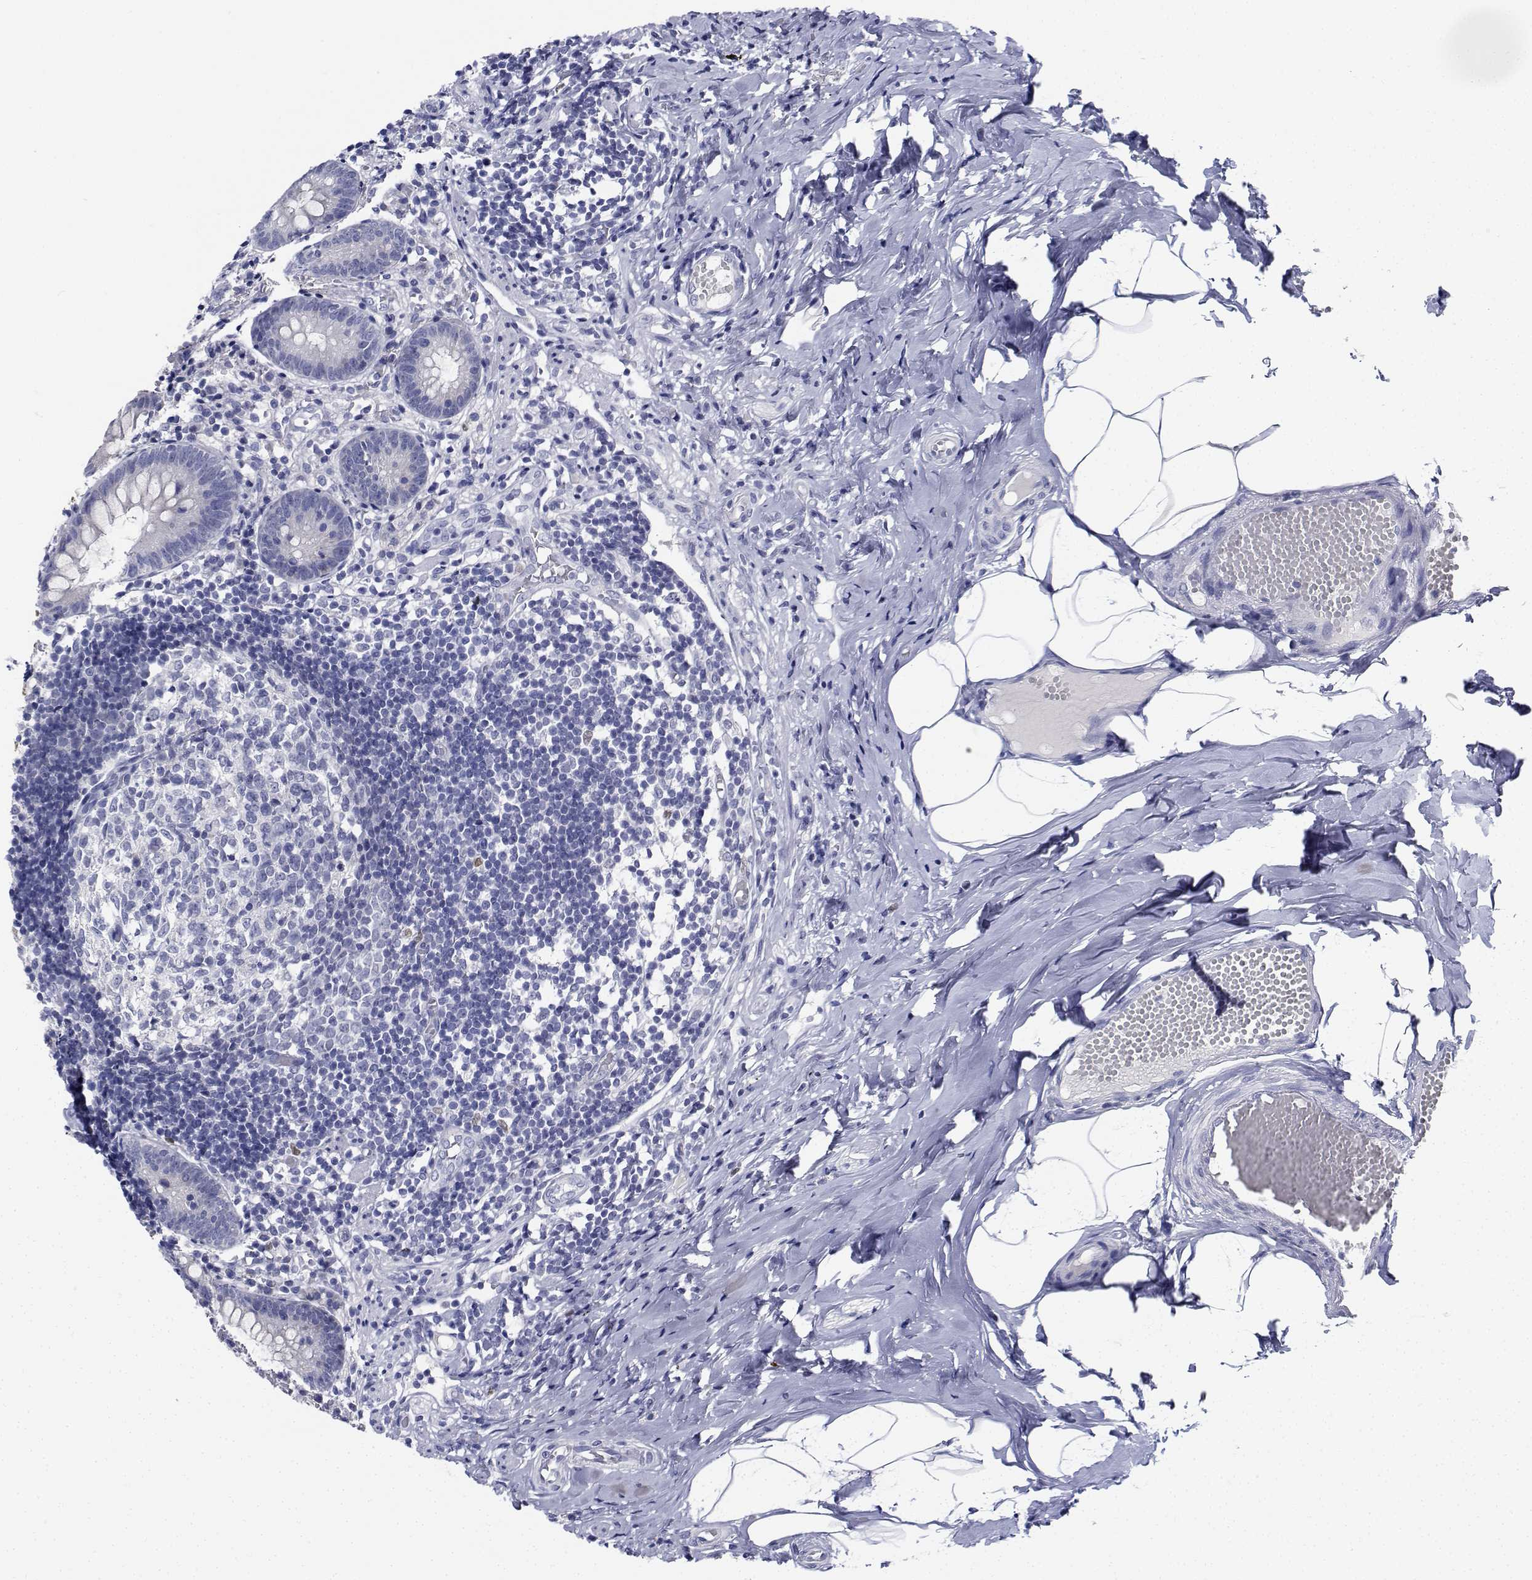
{"staining": {"intensity": "negative", "quantity": "none", "location": "none"}, "tissue": "appendix", "cell_type": "Glandular cells", "image_type": "normal", "snomed": [{"axis": "morphology", "description": "Normal tissue, NOS"}, {"axis": "topography", "description": "Appendix"}], "caption": "Micrograph shows no significant protein staining in glandular cells of normal appendix.", "gene": "PLXNA4", "patient": {"sex": "female", "age": 32}}